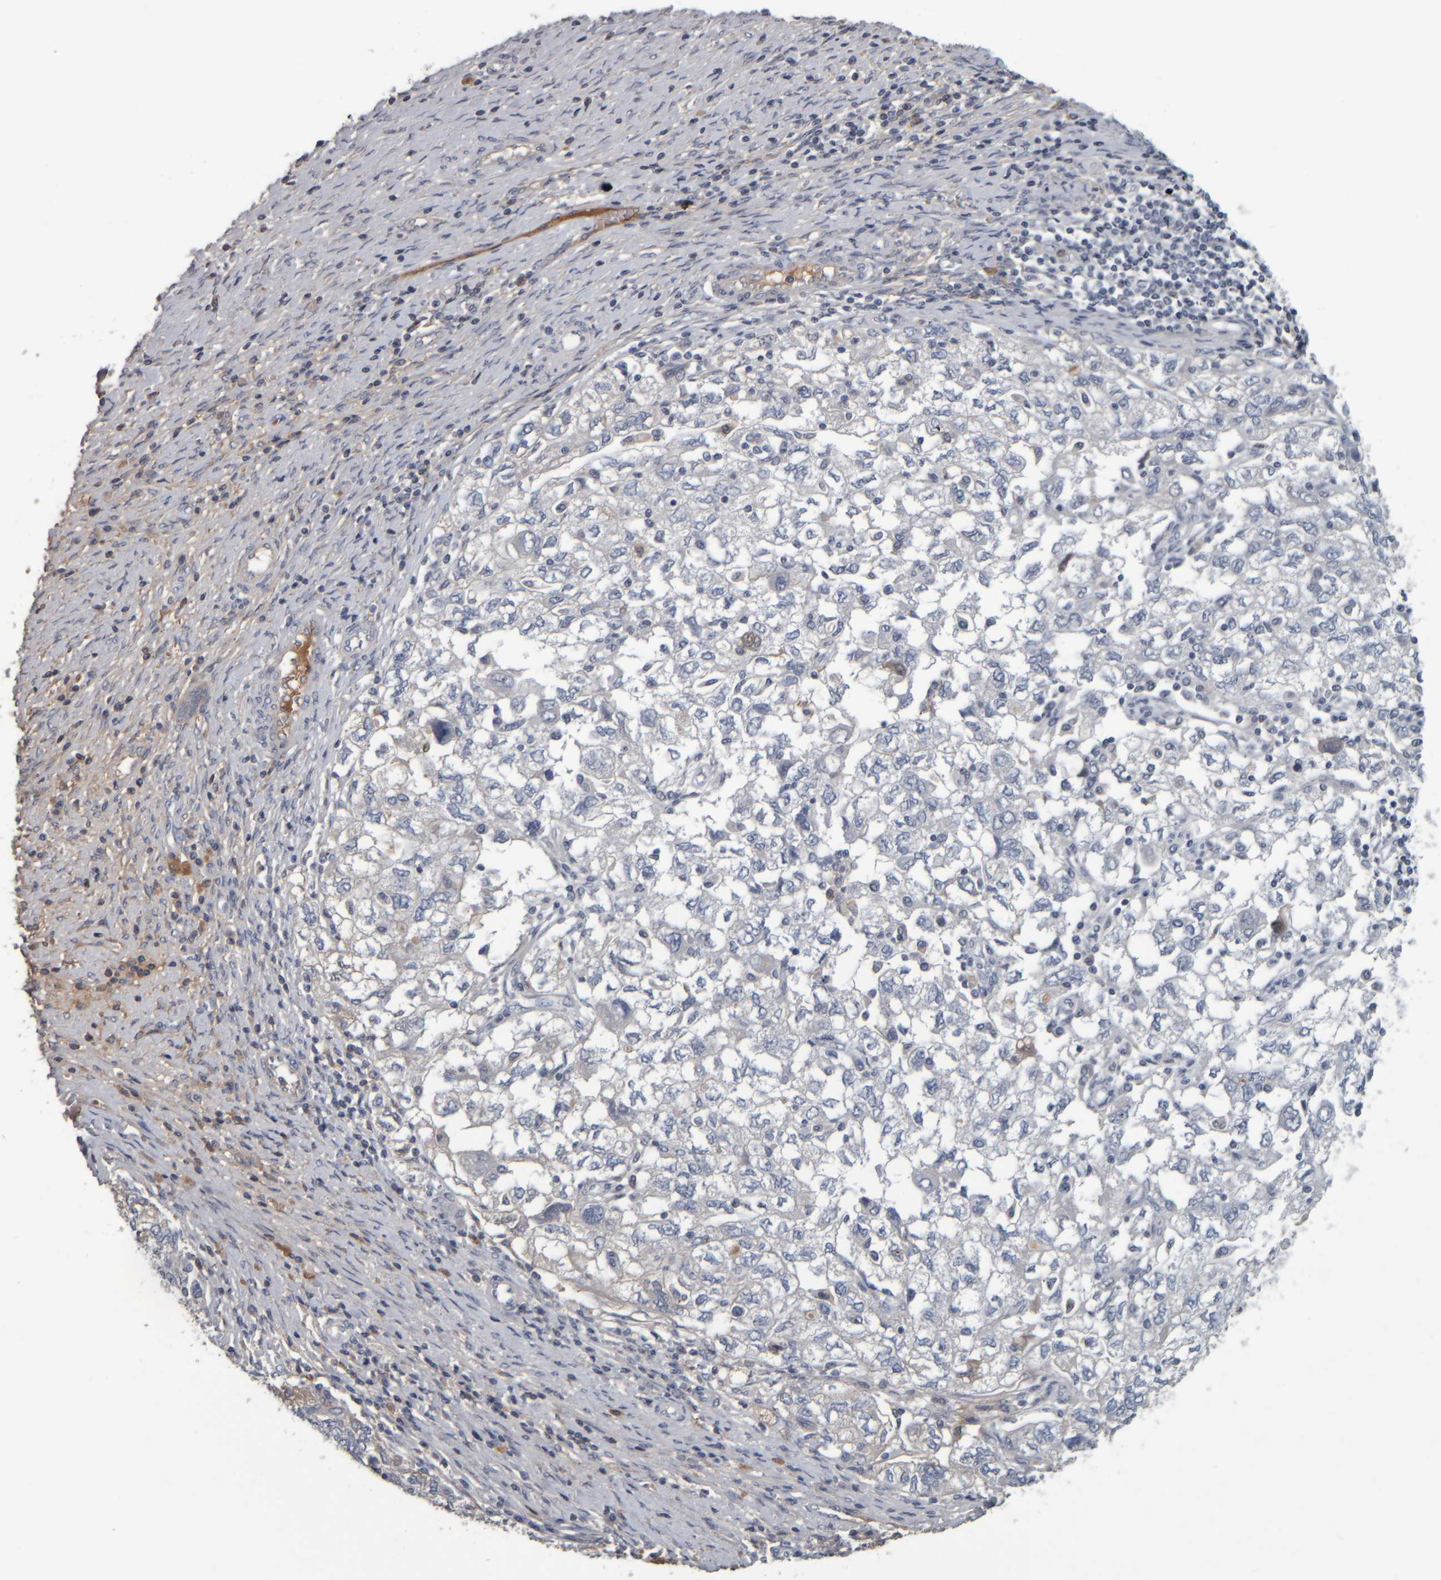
{"staining": {"intensity": "negative", "quantity": "none", "location": "none"}, "tissue": "ovarian cancer", "cell_type": "Tumor cells", "image_type": "cancer", "snomed": [{"axis": "morphology", "description": "Carcinoma, NOS"}, {"axis": "morphology", "description": "Cystadenocarcinoma, serous, NOS"}, {"axis": "topography", "description": "Ovary"}], "caption": "Tumor cells are negative for brown protein staining in ovarian cancer.", "gene": "CAVIN4", "patient": {"sex": "female", "age": 69}}